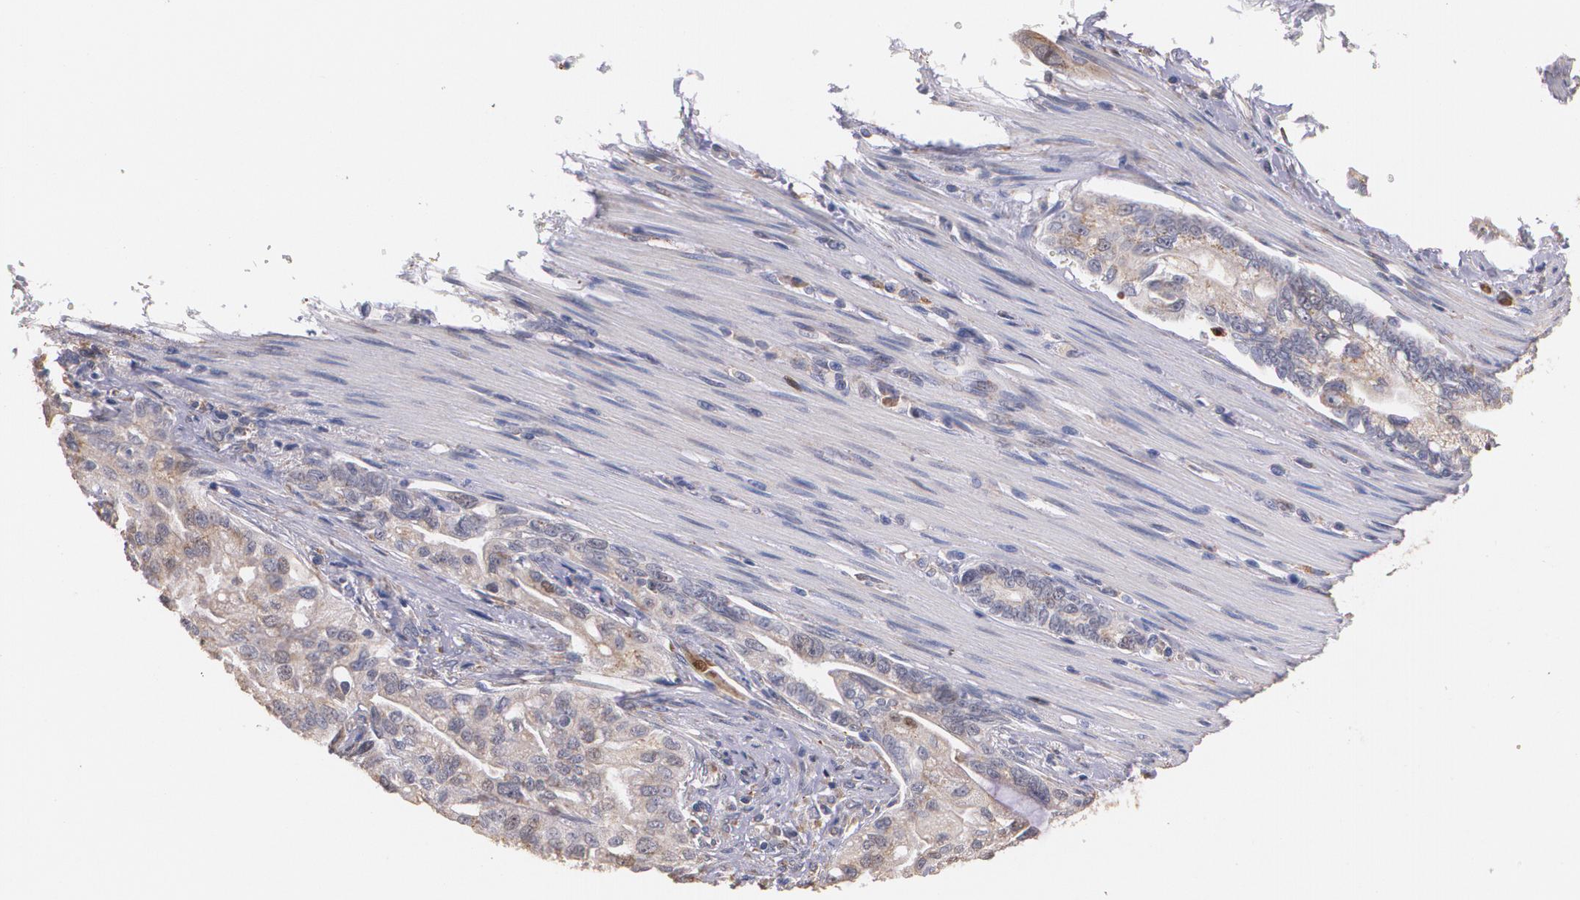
{"staining": {"intensity": "weak", "quantity": ">75%", "location": "cytoplasmic/membranous"}, "tissue": "pancreatic cancer", "cell_type": "Tumor cells", "image_type": "cancer", "snomed": [{"axis": "morphology", "description": "Normal tissue, NOS"}, {"axis": "topography", "description": "Pancreas"}], "caption": "A low amount of weak cytoplasmic/membranous staining is appreciated in about >75% of tumor cells in pancreatic cancer tissue. The staining is performed using DAB (3,3'-diaminobenzidine) brown chromogen to label protein expression. The nuclei are counter-stained blue using hematoxylin.", "gene": "ATF3", "patient": {"sex": "male", "age": 42}}